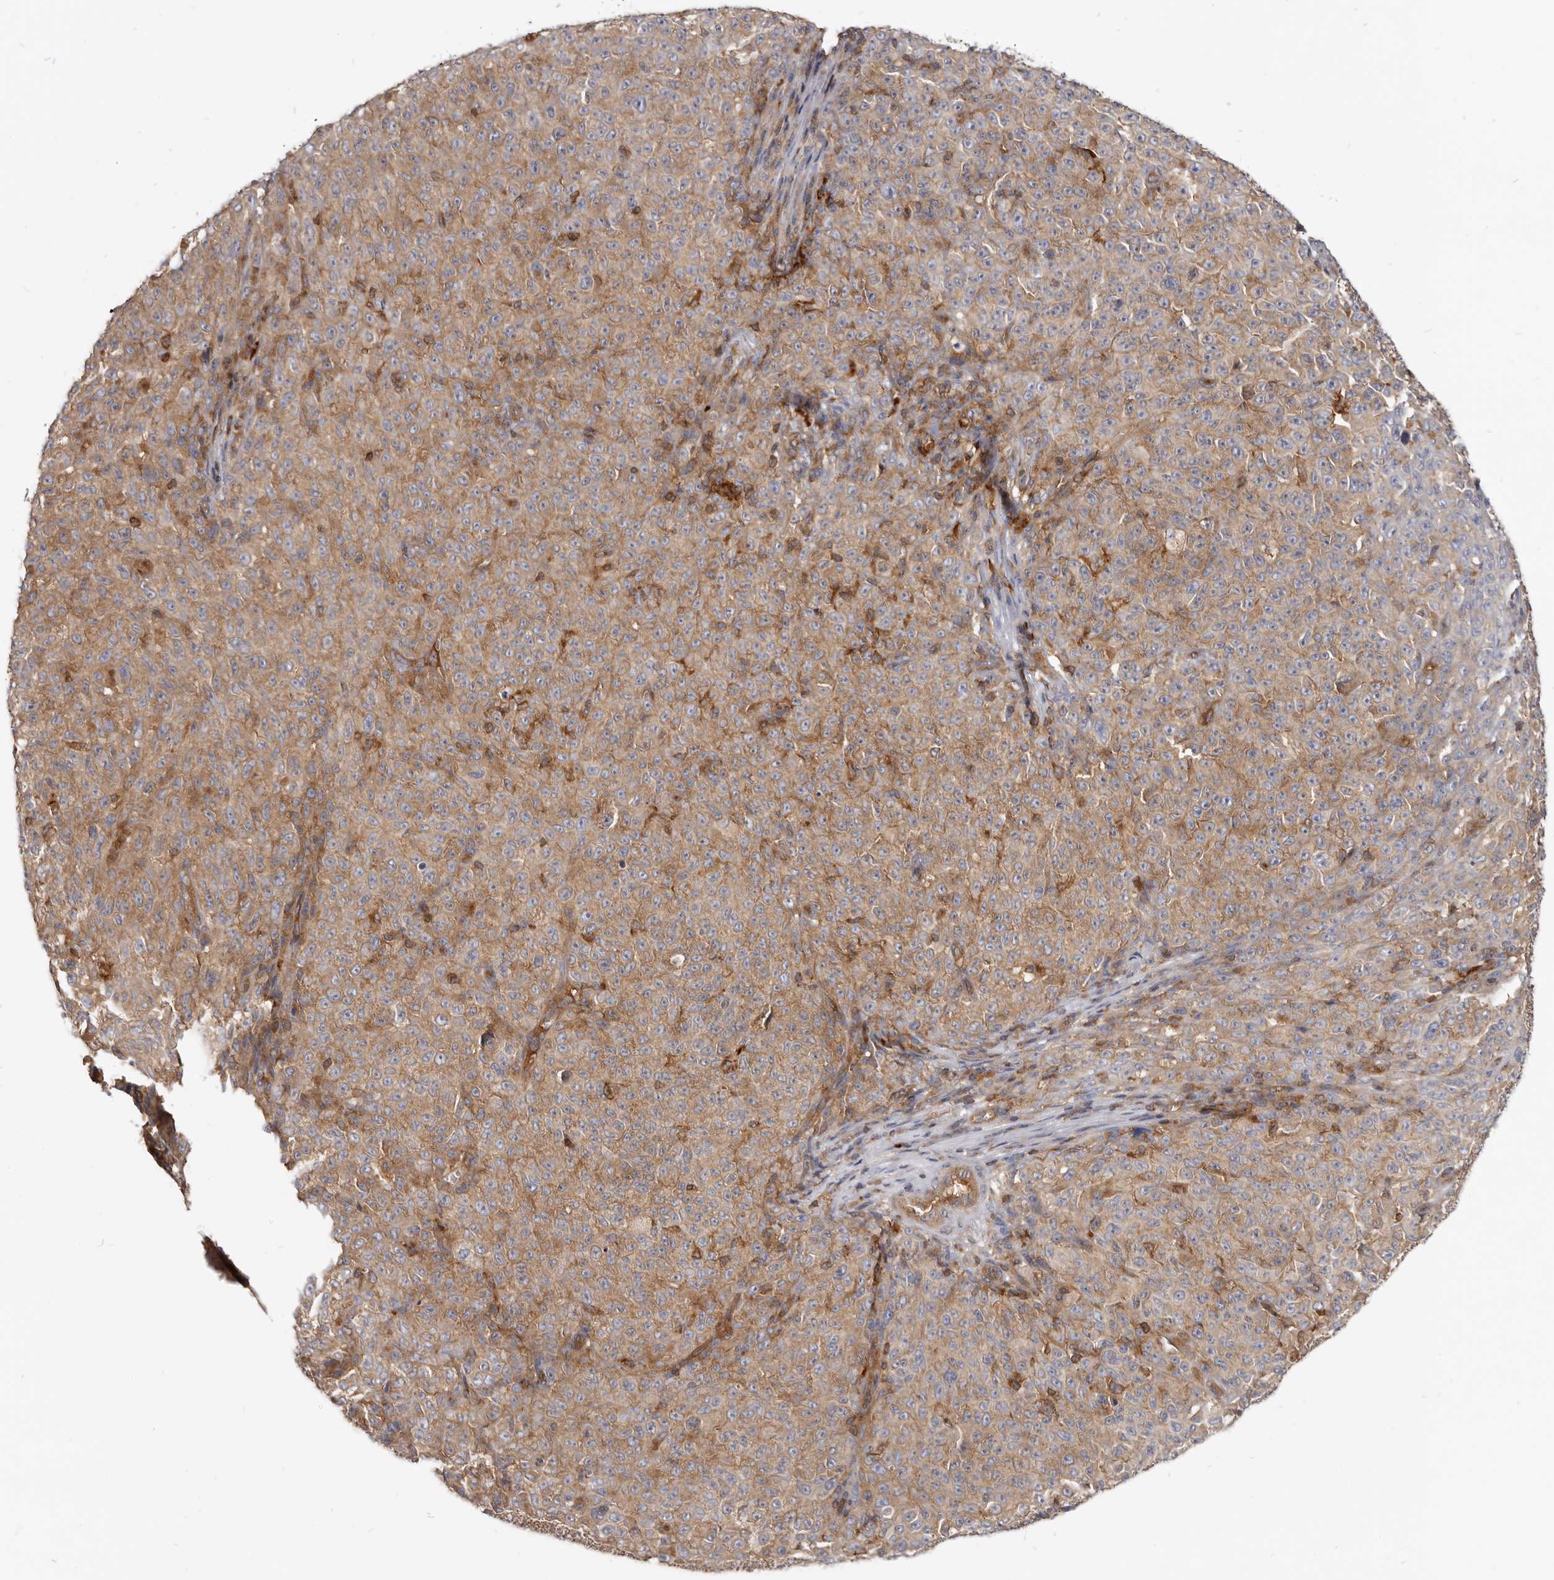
{"staining": {"intensity": "weak", "quantity": "25%-75%", "location": "cytoplasmic/membranous"}, "tissue": "melanoma", "cell_type": "Tumor cells", "image_type": "cancer", "snomed": [{"axis": "morphology", "description": "Malignant melanoma, NOS"}, {"axis": "topography", "description": "Skin"}], "caption": "A low amount of weak cytoplasmic/membranous staining is identified in approximately 25%-75% of tumor cells in malignant melanoma tissue.", "gene": "CBL", "patient": {"sex": "female", "age": 82}}